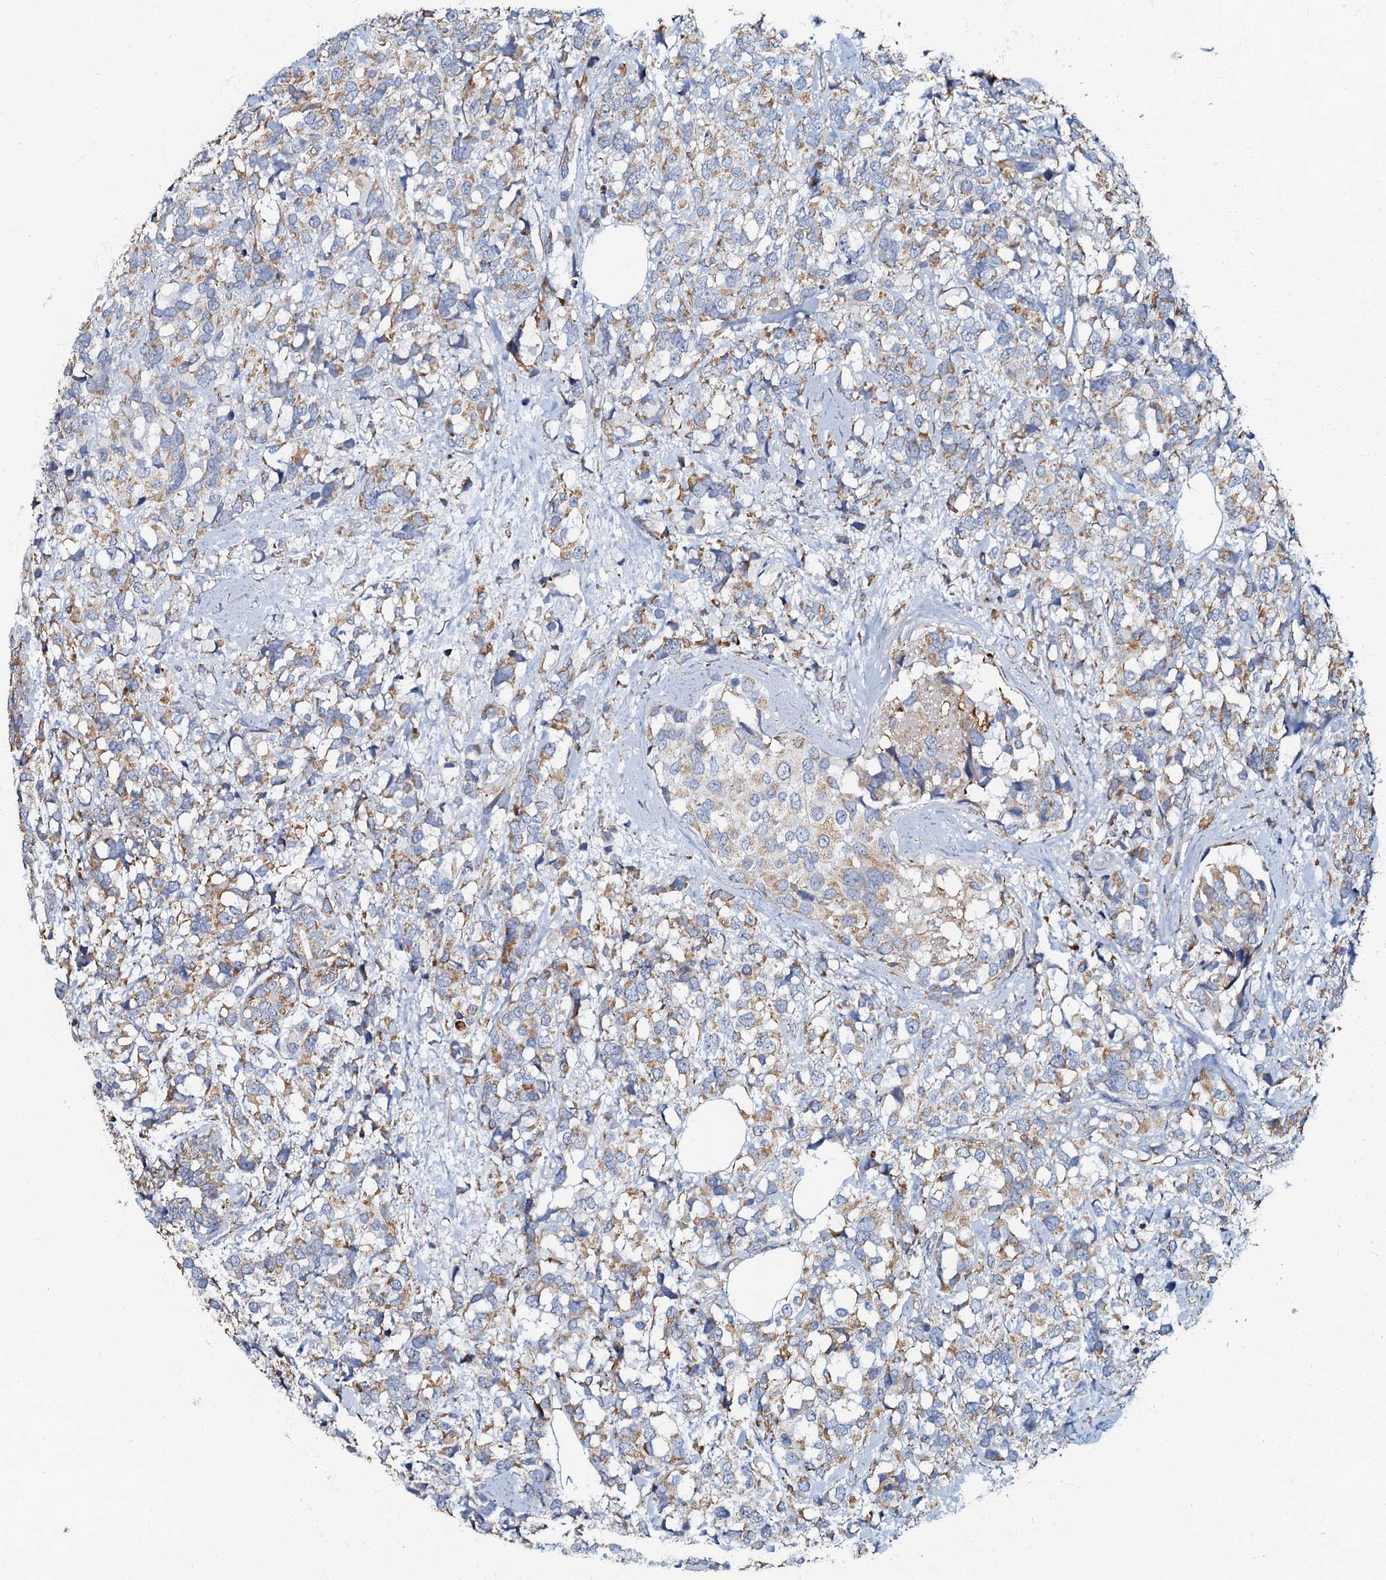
{"staining": {"intensity": "weak", "quantity": ">75%", "location": "cytoplasmic/membranous"}, "tissue": "breast cancer", "cell_type": "Tumor cells", "image_type": "cancer", "snomed": [{"axis": "morphology", "description": "Lobular carcinoma"}, {"axis": "topography", "description": "Breast"}], "caption": "Immunohistochemical staining of human breast cancer displays weak cytoplasmic/membranous protein expression in about >75% of tumor cells. (brown staining indicates protein expression, while blue staining denotes nuclei).", "gene": "NDUFA12", "patient": {"sex": "female", "age": 59}}